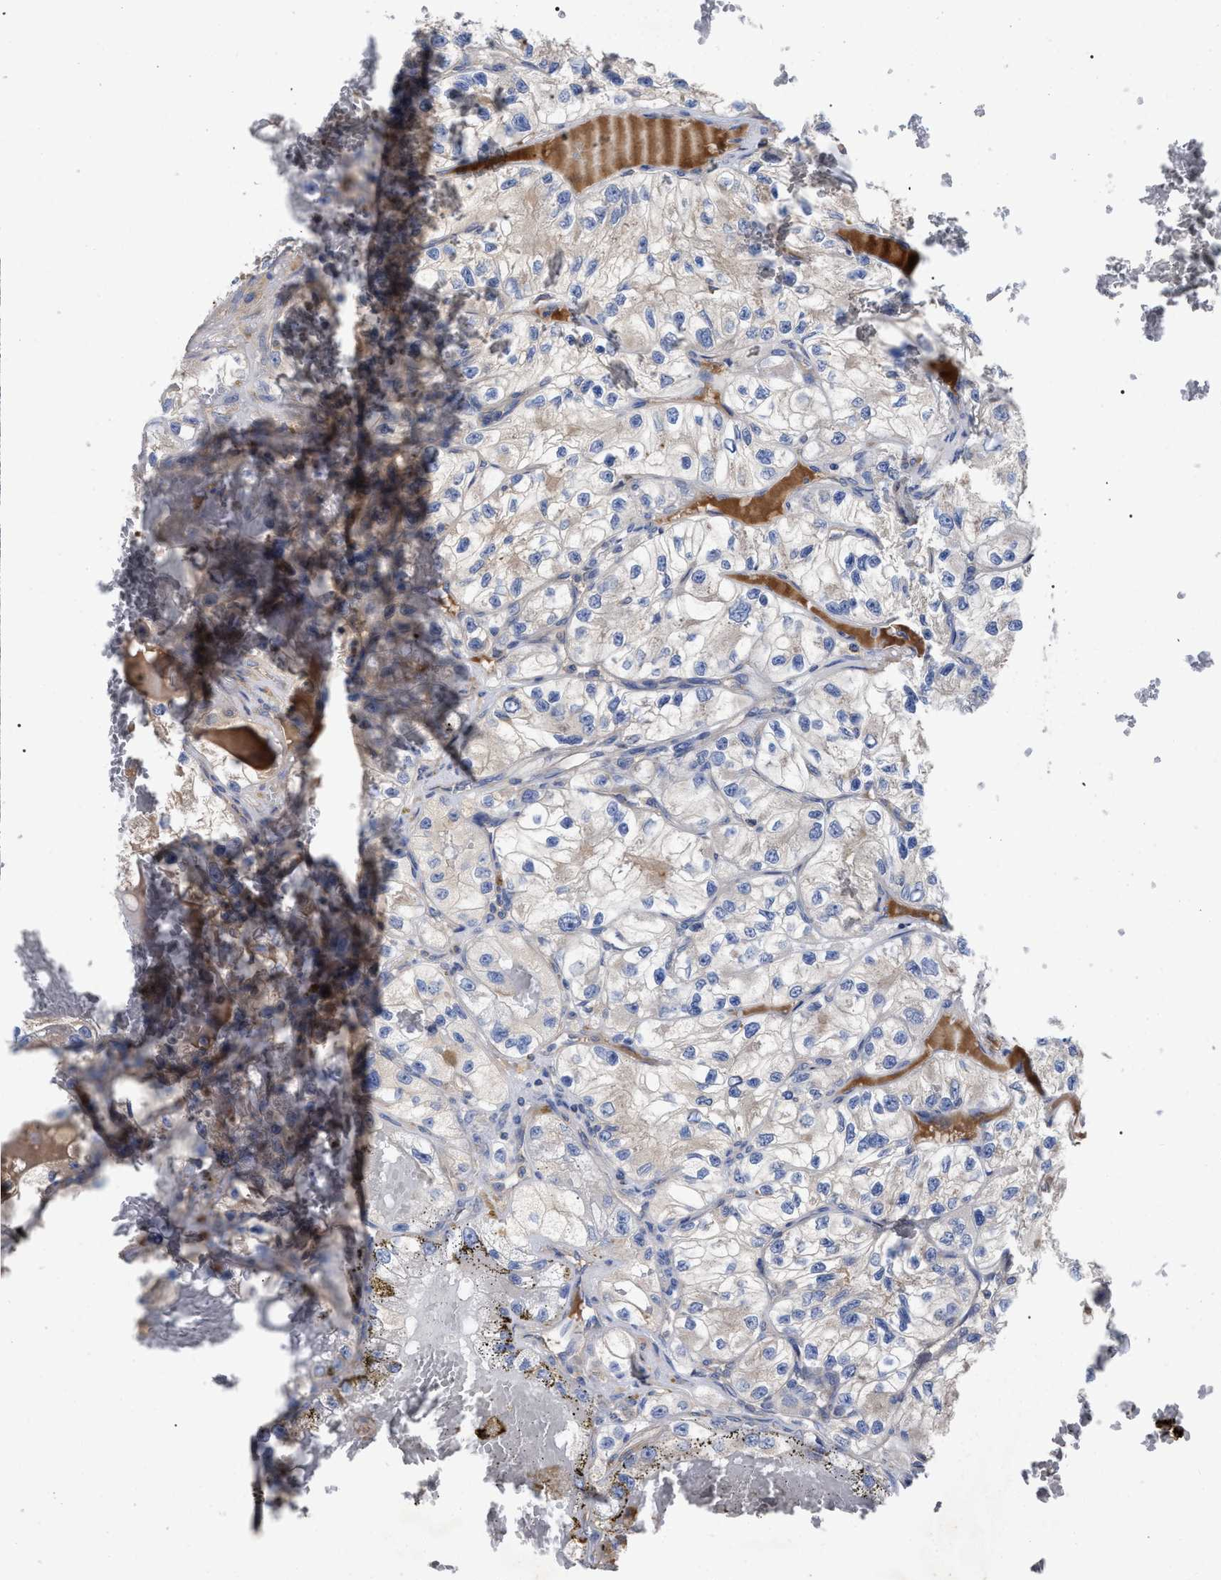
{"staining": {"intensity": "weak", "quantity": "25%-75%", "location": "cytoplasmic/membranous"}, "tissue": "renal cancer", "cell_type": "Tumor cells", "image_type": "cancer", "snomed": [{"axis": "morphology", "description": "Adenocarcinoma, NOS"}, {"axis": "topography", "description": "Kidney"}], "caption": "Adenocarcinoma (renal) stained with a protein marker displays weak staining in tumor cells.", "gene": "RAP1GDS1", "patient": {"sex": "female", "age": 57}}